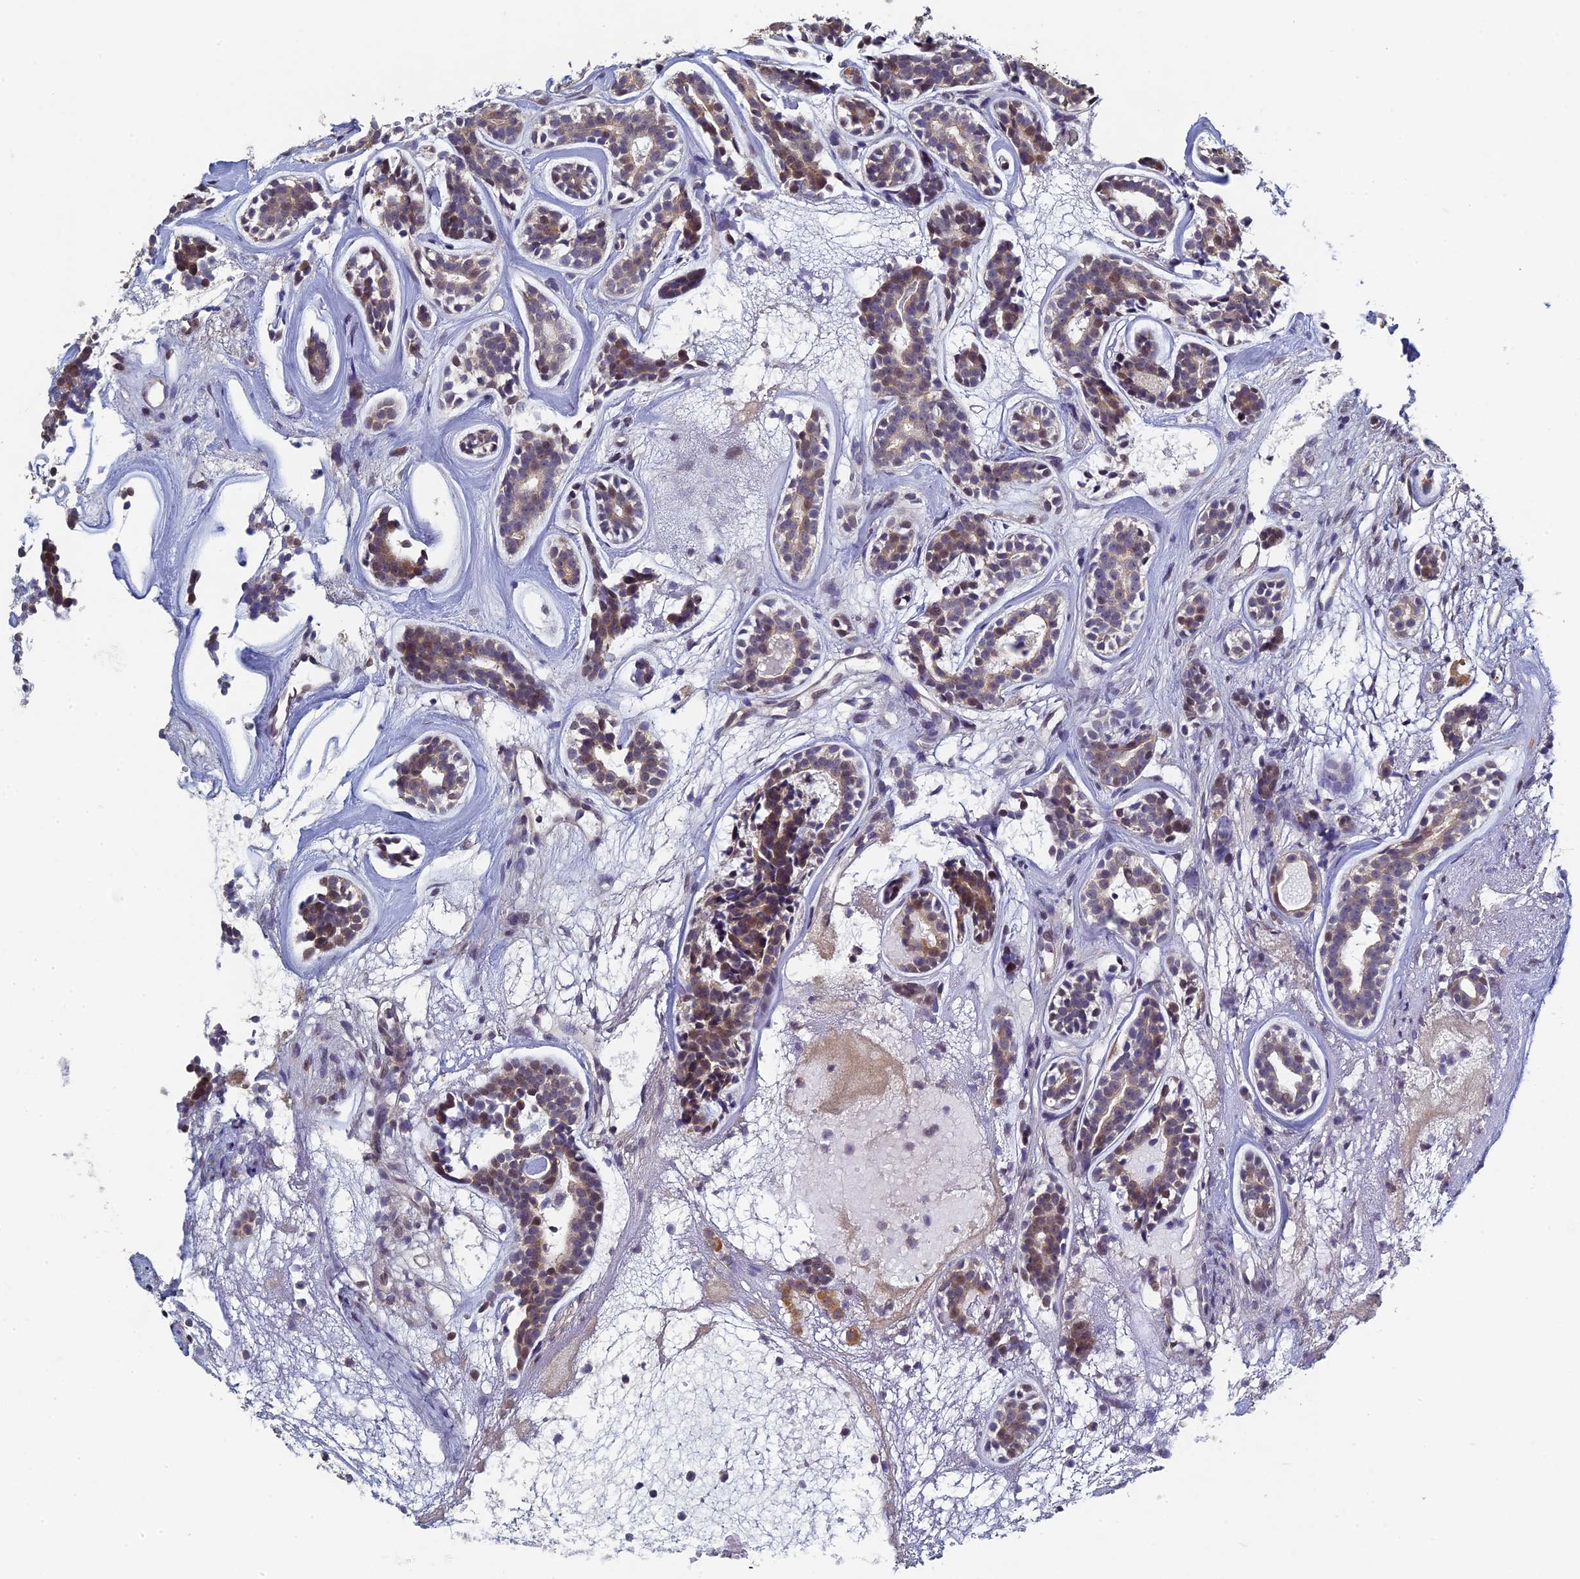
{"staining": {"intensity": "moderate", "quantity": "25%-75%", "location": "cytoplasmic/membranous,nuclear"}, "tissue": "head and neck cancer", "cell_type": "Tumor cells", "image_type": "cancer", "snomed": [{"axis": "morphology", "description": "Adenocarcinoma, NOS"}, {"axis": "topography", "description": "Subcutis"}, {"axis": "topography", "description": "Head-Neck"}], "caption": "The micrograph displays staining of adenocarcinoma (head and neck), revealing moderate cytoplasmic/membranous and nuclear protein expression (brown color) within tumor cells.", "gene": "DIXDC1", "patient": {"sex": "female", "age": 73}}